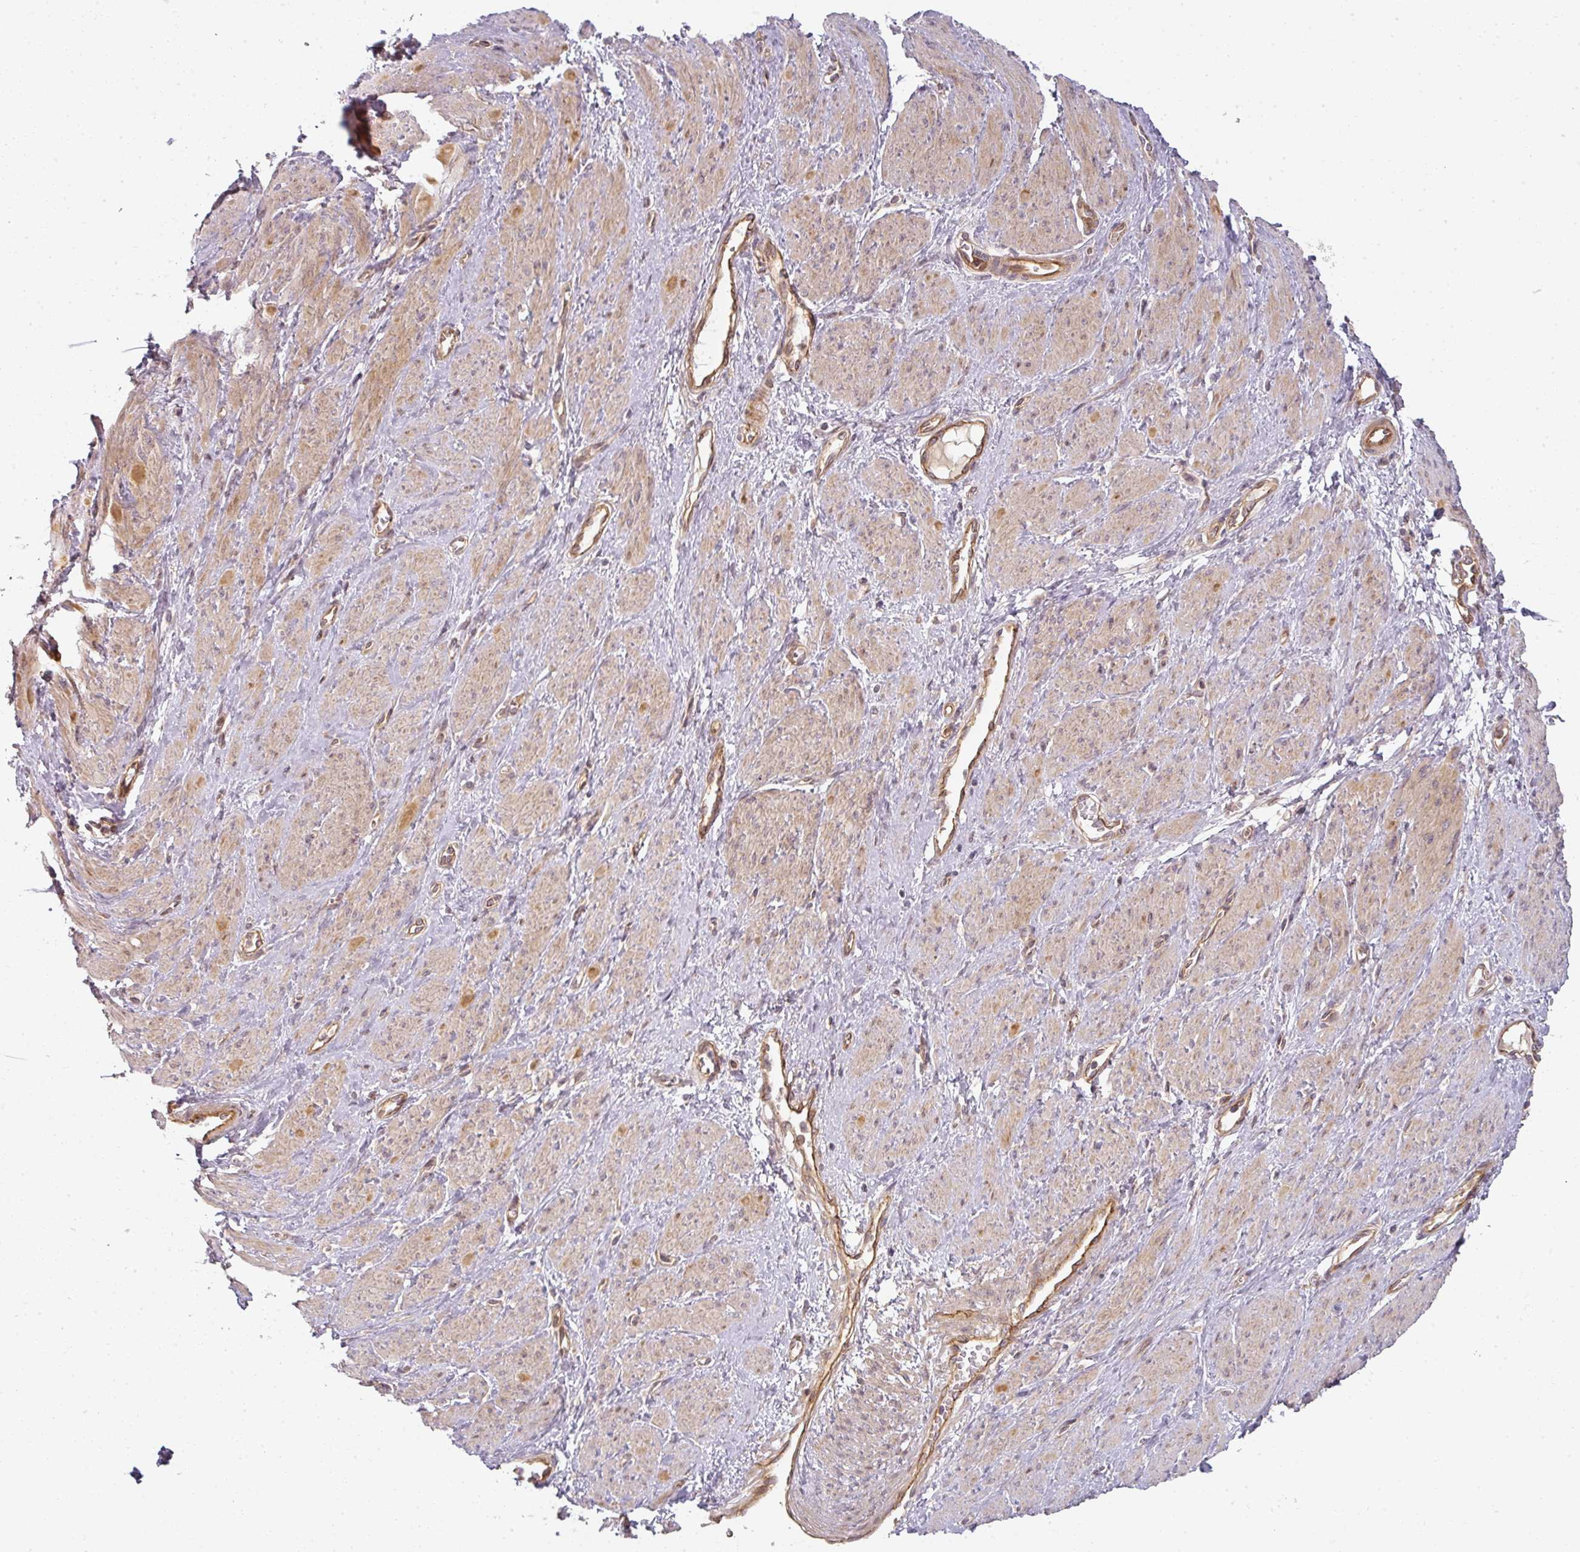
{"staining": {"intensity": "weak", "quantity": "25%-75%", "location": "cytoplasmic/membranous"}, "tissue": "smooth muscle", "cell_type": "Smooth muscle cells", "image_type": "normal", "snomed": [{"axis": "morphology", "description": "Normal tissue, NOS"}, {"axis": "topography", "description": "Smooth muscle"}, {"axis": "topography", "description": "Uterus"}], "caption": "IHC staining of unremarkable smooth muscle, which shows low levels of weak cytoplasmic/membranous staining in about 25%-75% of smooth muscle cells indicating weak cytoplasmic/membranous protein positivity. The staining was performed using DAB (3,3'-diaminobenzidine) (brown) for protein detection and nuclei were counterstained in hematoxylin (blue).", "gene": "CNOT1", "patient": {"sex": "female", "age": 39}}